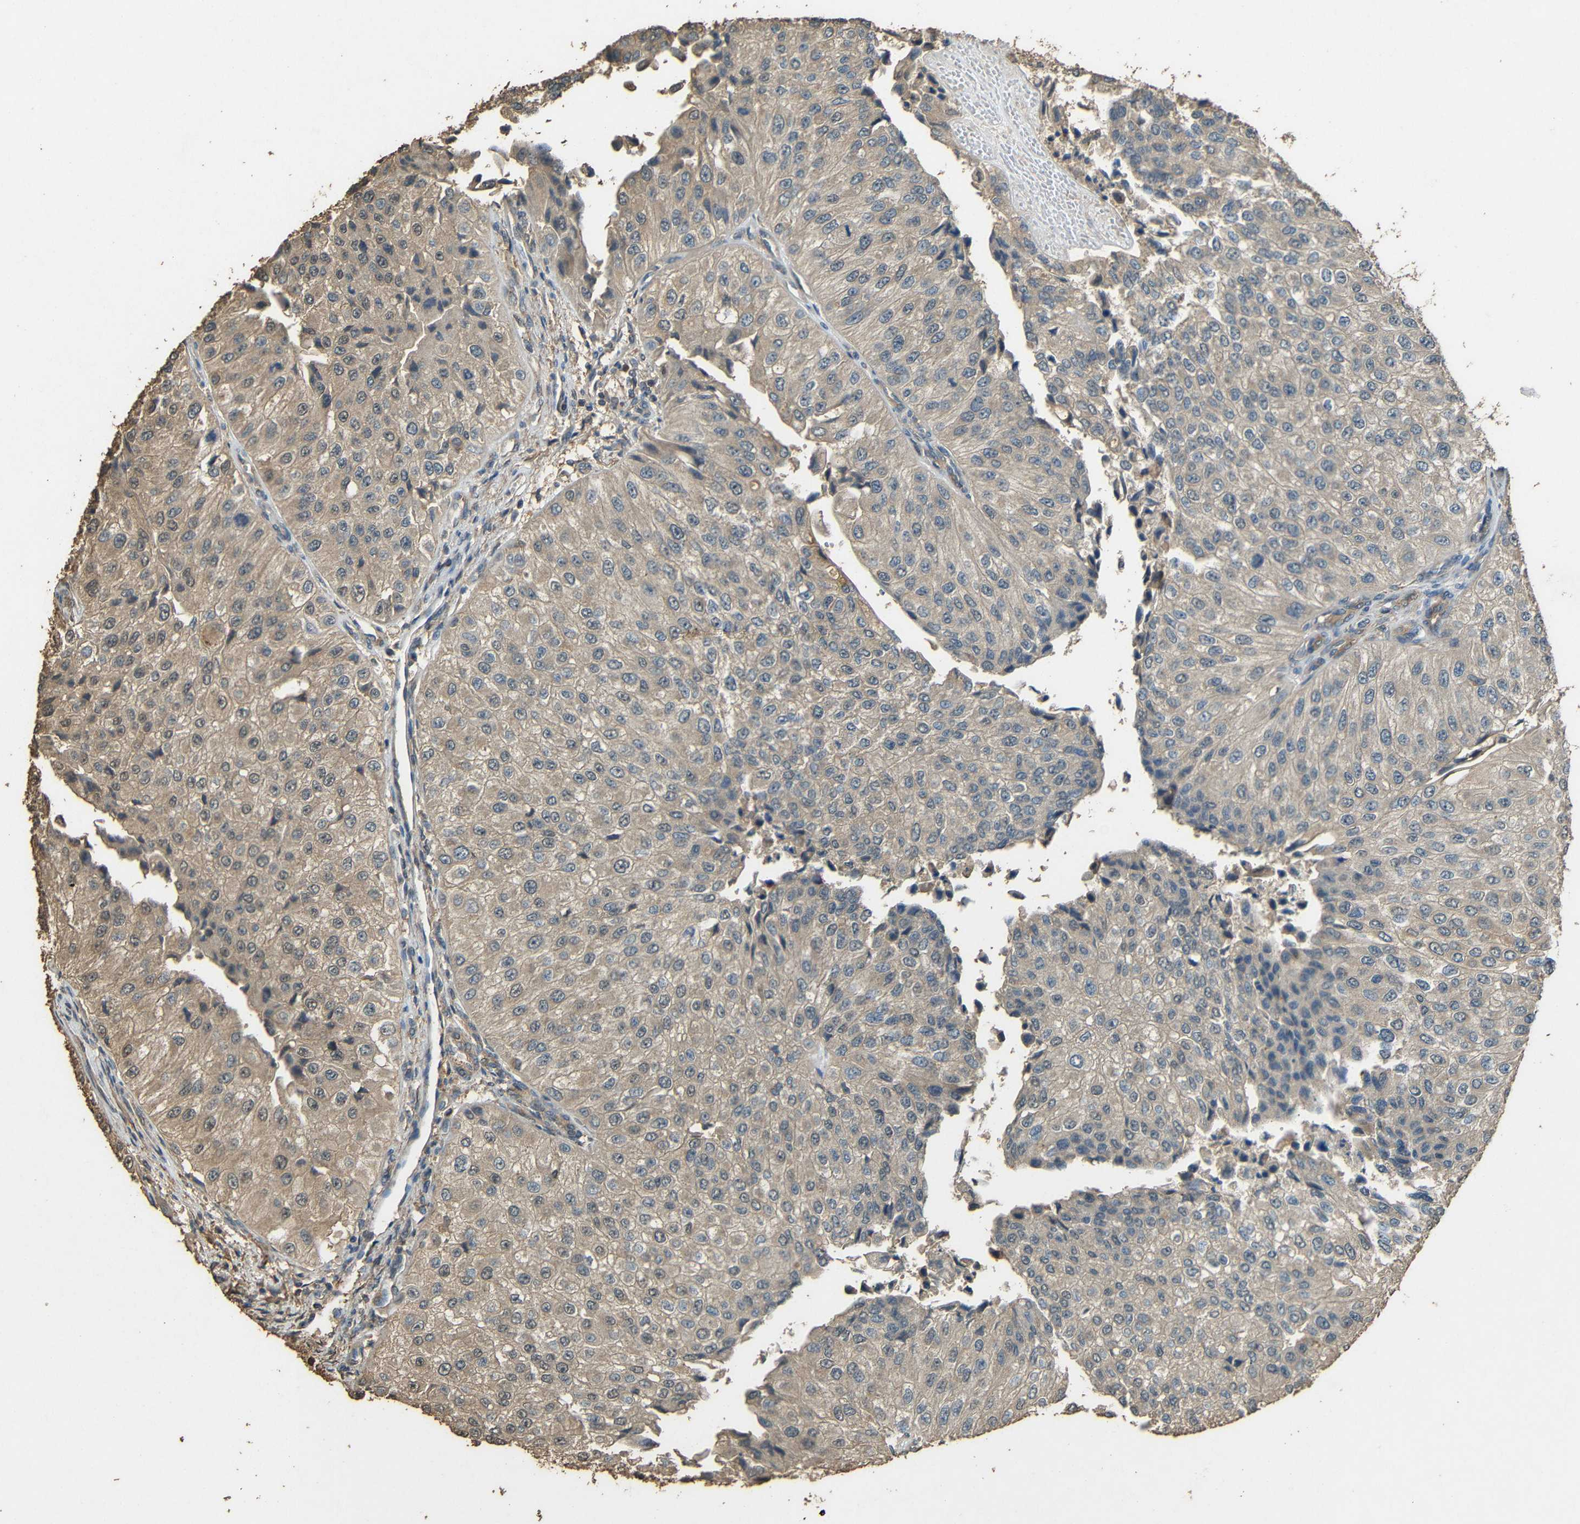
{"staining": {"intensity": "weak", "quantity": "25%-75%", "location": "cytoplasmic/membranous"}, "tissue": "urothelial cancer", "cell_type": "Tumor cells", "image_type": "cancer", "snomed": [{"axis": "morphology", "description": "Urothelial carcinoma, High grade"}, {"axis": "topography", "description": "Kidney"}, {"axis": "topography", "description": "Urinary bladder"}], "caption": "Weak cytoplasmic/membranous protein staining is identified in approximately 25%-75% of tumor cells in urothelial cancer.", "gene": "PDE5A", "patient": {"sex": "male", "age": 77}}